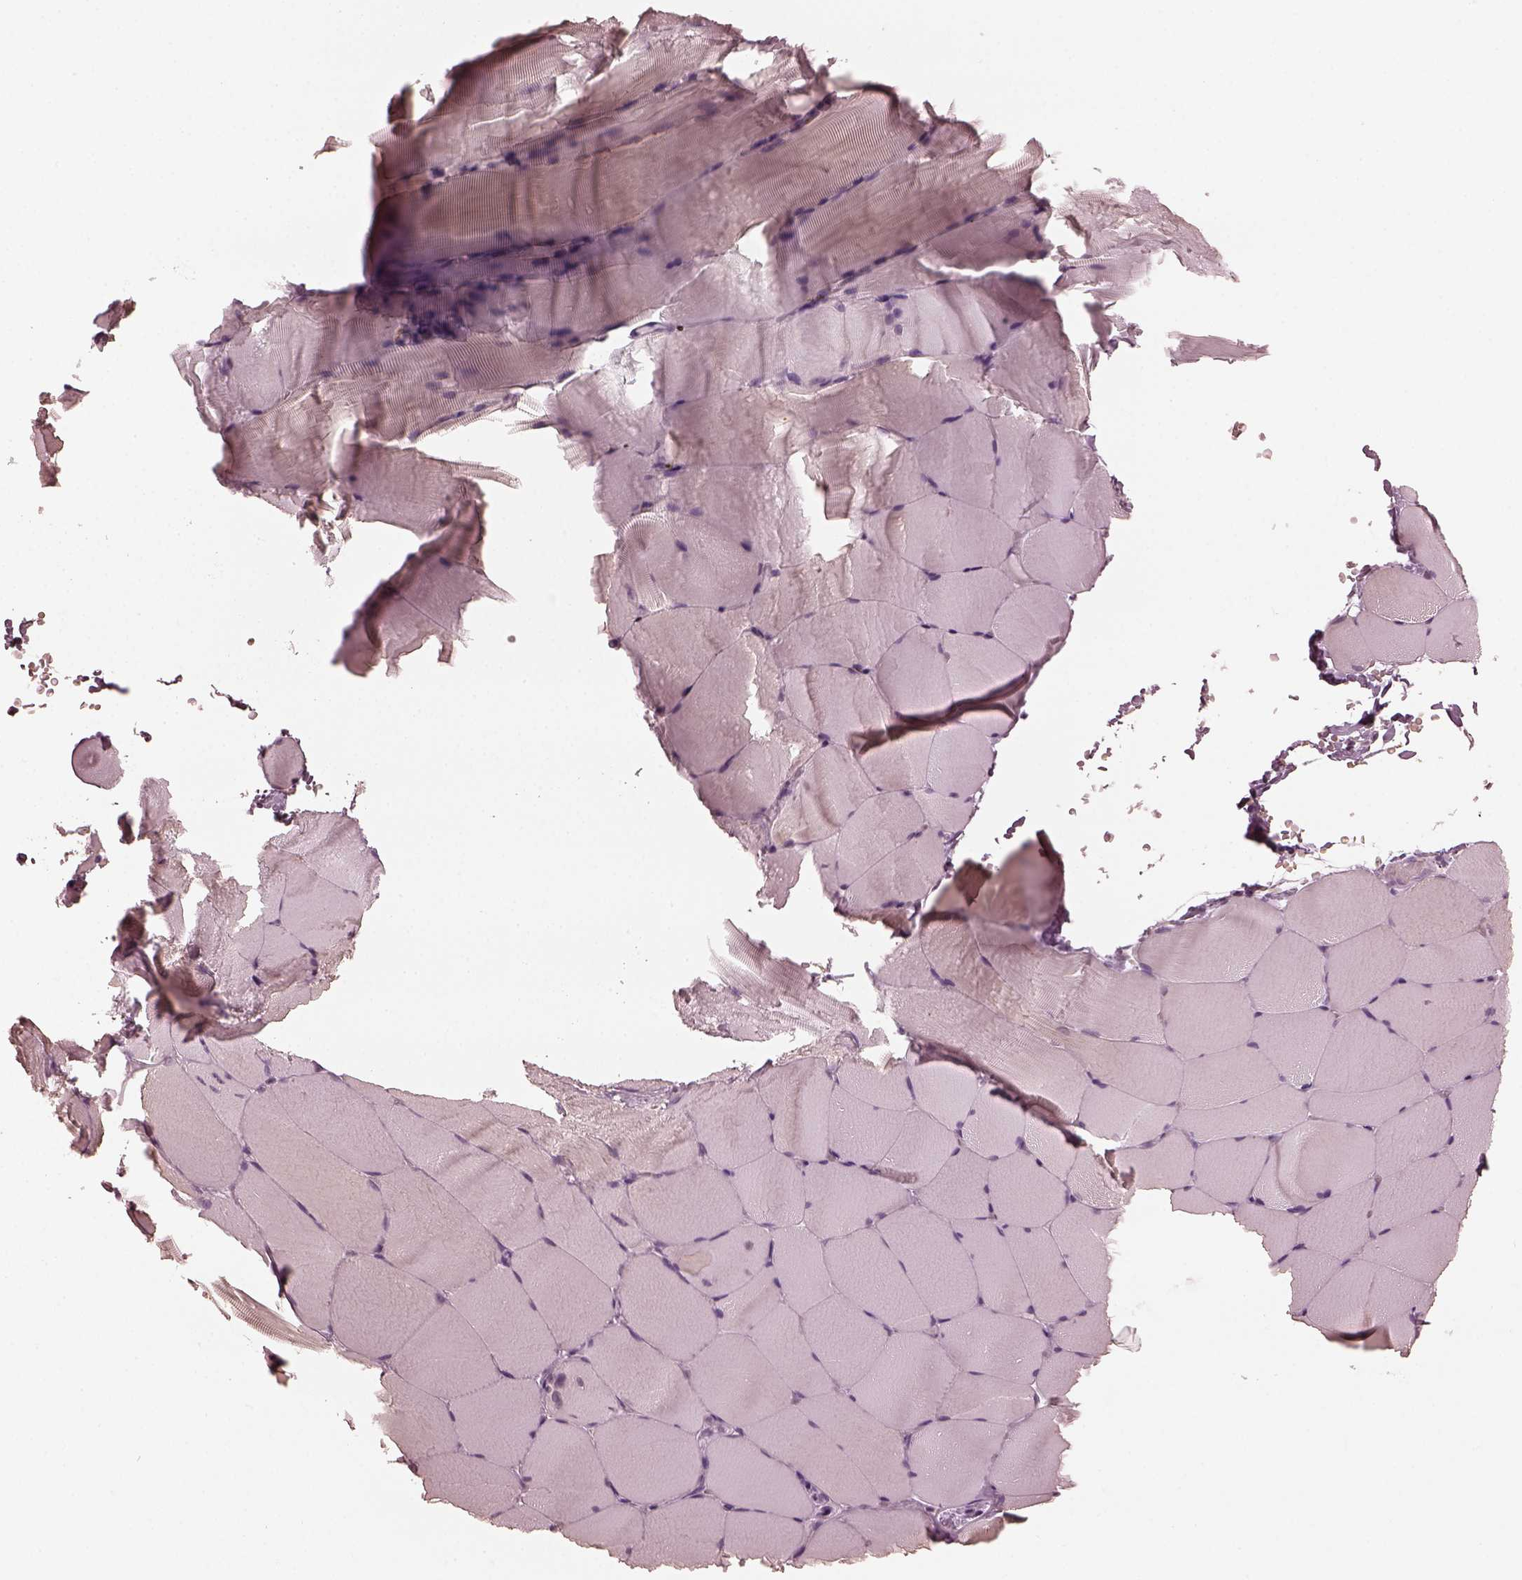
{"staining": {"intensity": "weak", "quantity": "<25%", "location": "cytoplasmic/membranous"}, "tissue": "skeletal muscle", "cell_type": "Myocytes", "image_type": "normal", "snomed": [{"axis": "morphology", "description": "Normal tissue, NOS"}, {"axis": "topography", "description": "Skeletal muscle"}], "caption": "High power microscopy image of an IHC photomicrograph of unremarkable skeletal muscle, revealing no significant expression in myocytes. (DAB (3,3'-diaminobenzidine) immunohistochemistry visualized using brightfield microscopy, high magnification).", "gene": "CCDC170", "patient": {"sex": "female", "age": 37}}